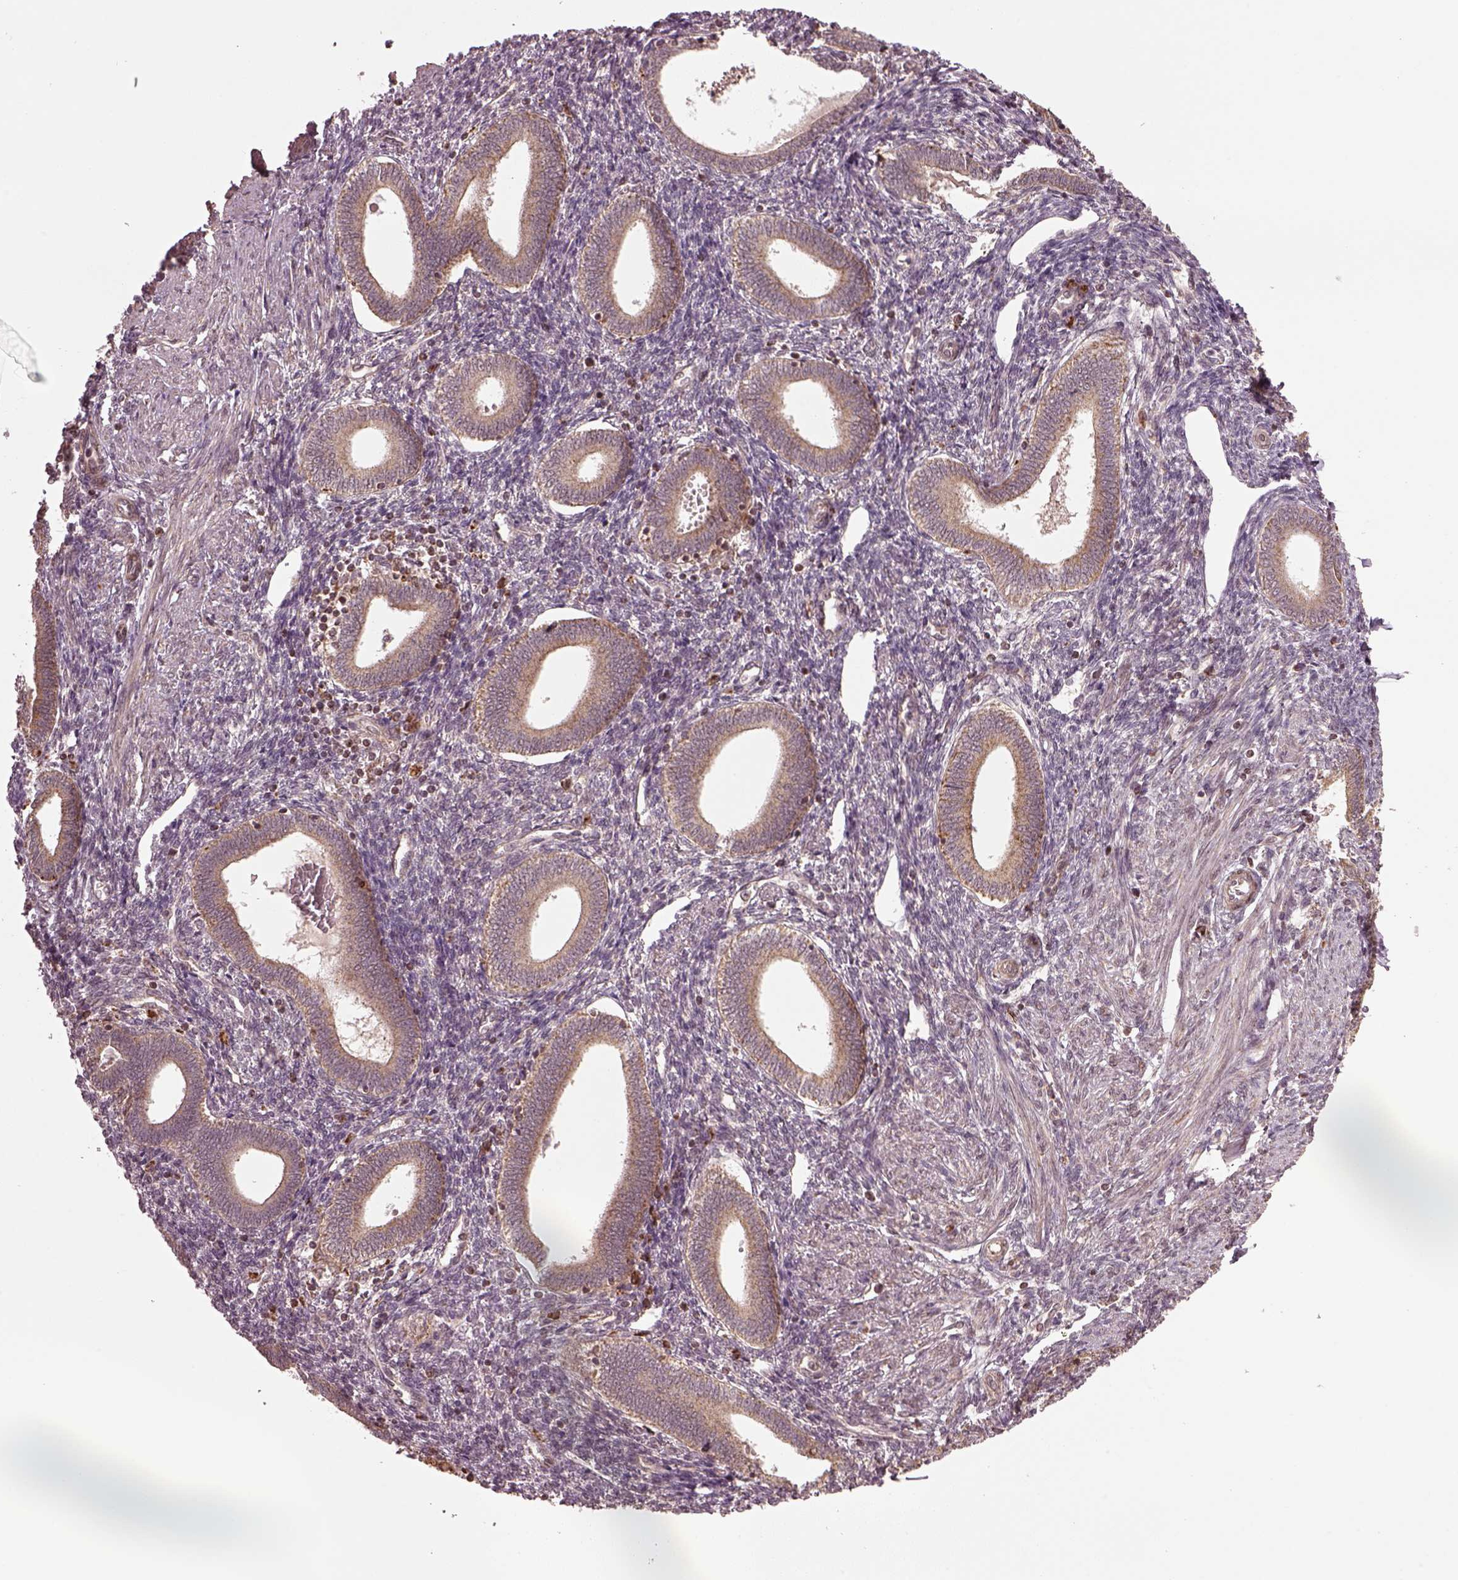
{"staining": {"intensity": "weak", "quantity": "<25%", "location": "cytoplasmic/membranous"}, "tissue": "endometrium", "cell_type": "Cells in endometrial stroma", "image_type": "normal", "snomed": [{"axis": "morphology", "description": "Normal tissue, NOS"}, {"axis": "topography", "description": "Endometrium"}], "caption": "An IHC histopathology image of unremarkable endometrium is shown. There is no staining in cells in endometrial stroma of endometrium.", "gene": "SEL1L3", "patient": {"sex": "female", "age": 42}}